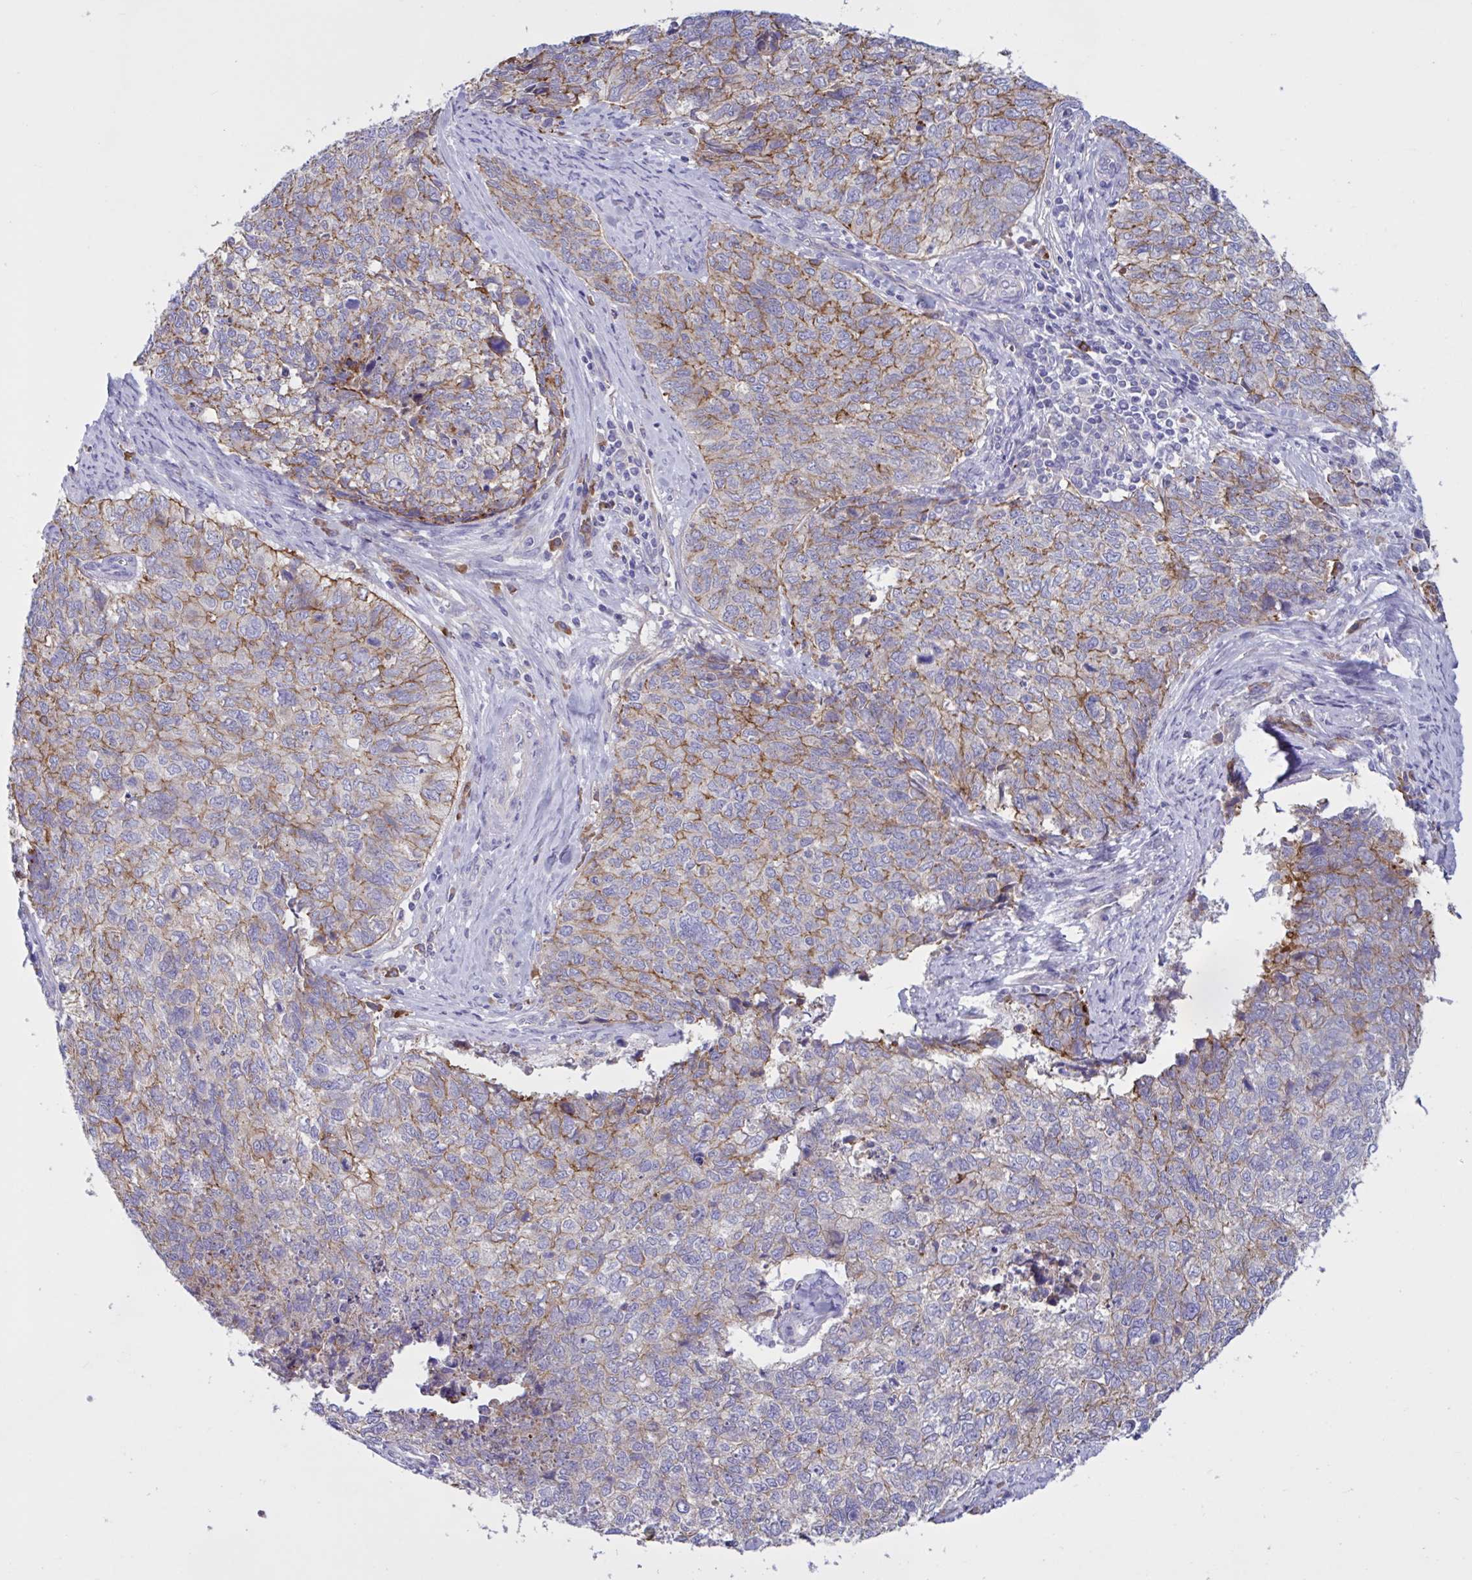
{"staining": {"intensity": "moderate", "quantity": "25%-75%", "location": "cytoplasmic/membranous"}, "tissue": "cervical cancer", "cell_type": "Tumor cells", "image_type": "cancer", "snomed": [{"axis": "morphology", "description": "Adenocarcinoma, NOS"}, {"axis": "topography", "description": "Cervix"}], "caption": "This is an image of IHC staining of adenocarcinoma (cervical), which shows moderate positivity in the cytoplasmic/membranous of tumor cells.", "gene": "SLC66A1", "patient": {"sex": "female", "age": 63}}